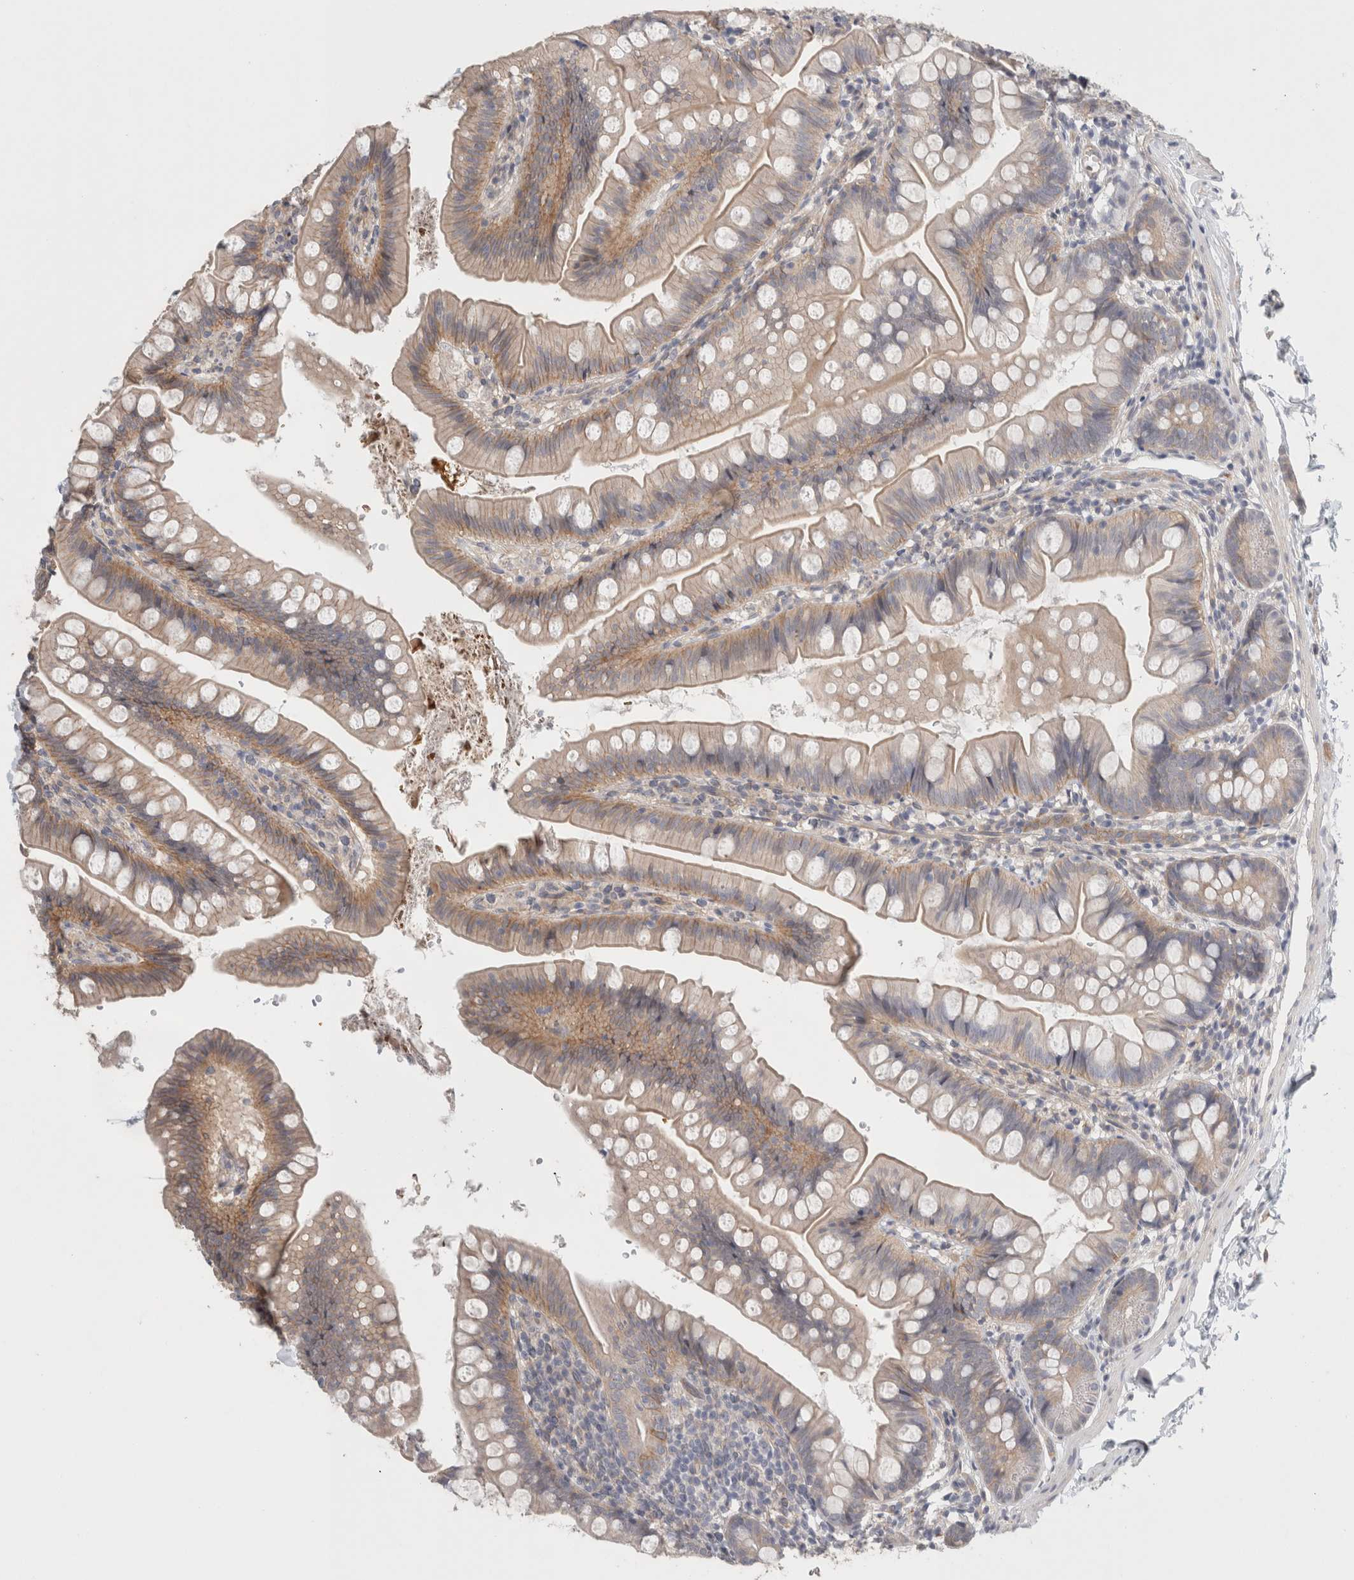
{"staining": {"intensity": "weak", "quantity": "<25%", "location": "cytoplasmic/membranous"}, "tissue": "small intestine", "cell_type": "Glandular cells", "image_type": "normal", "snomed": [{"axis": "morphology", "description": "Normal tissue, NOS"}, {"axis": "topography", "description": "Small intestine"}], "caption": "Immunohistochemistry (IHC) histopathology image of unremarkable human small intestine stained for a protein (brown), which shows no positivity in glandular cells. (Stains: DAB immunohistochemistry (IHC) with hematoxylin counter stain, Microscopy: brightfield microscopy at high magnification).", "gene": "RASAL2", "patient": {"sex": "male", "age": 7}}